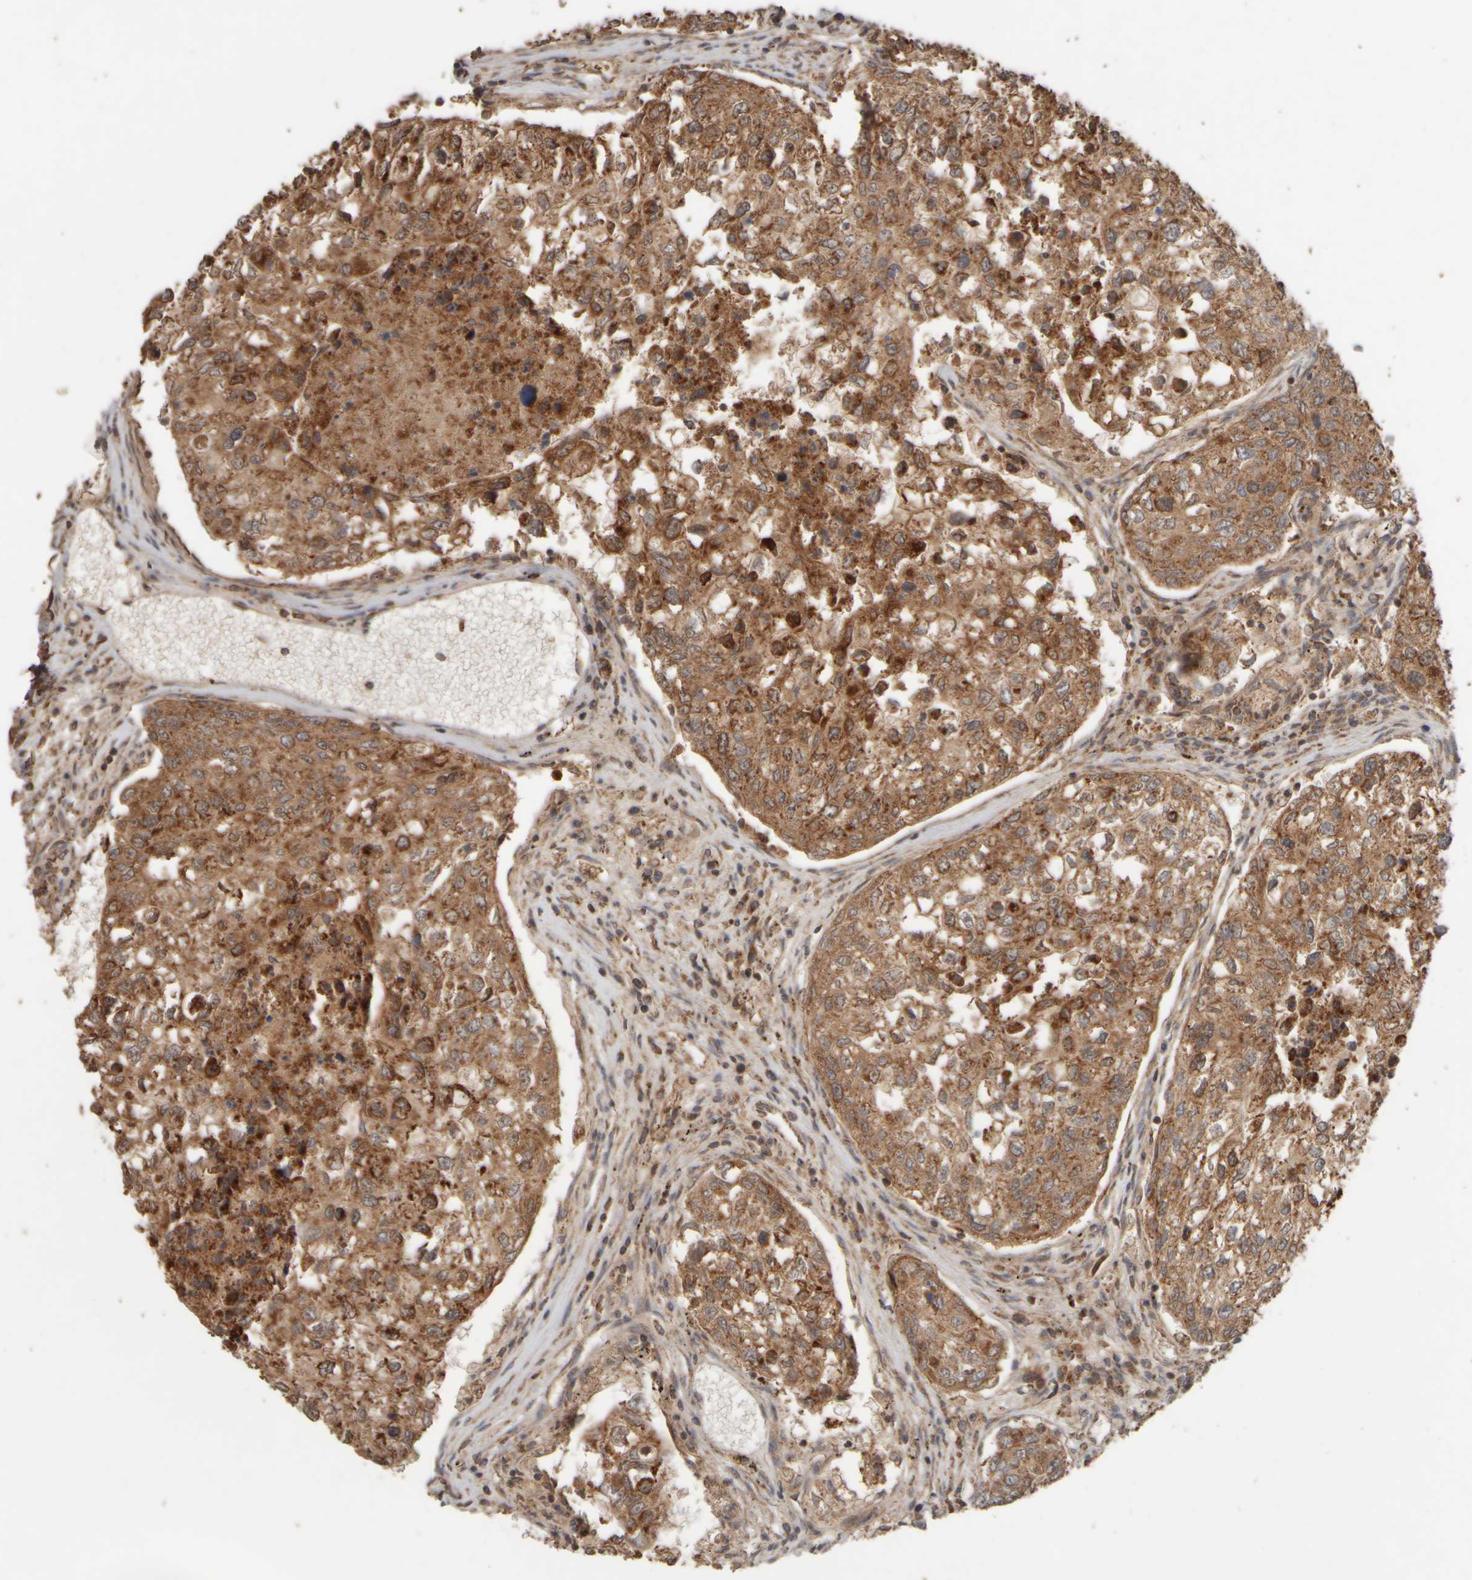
{"staining": {"intensity": "moderate", "quantity": ">75%", "location": "cytoplasmic/membranous"}, "tissue": "urothelial cancer", "cell_type": "Tumor cells", "image_type": "cancer", "snomed": [{"axis": "morphology", "description": "Urothelial carcinoma, High grade"}, {"axis": "topography", "description": "Lymph node"}, {"axis": "topography", "description": "Urinary bladder"}], "caption": "High-grade urothelial carcinoma tissue shows moderate cytoplasmic/membranous expression in about >75% of tumor cells Immunohistochemistry (ihc) stains the protein in brown and the nuclei are stained blue.", "gene": "EIF2B3", "patient": {"sex": "male", "age": 51}}